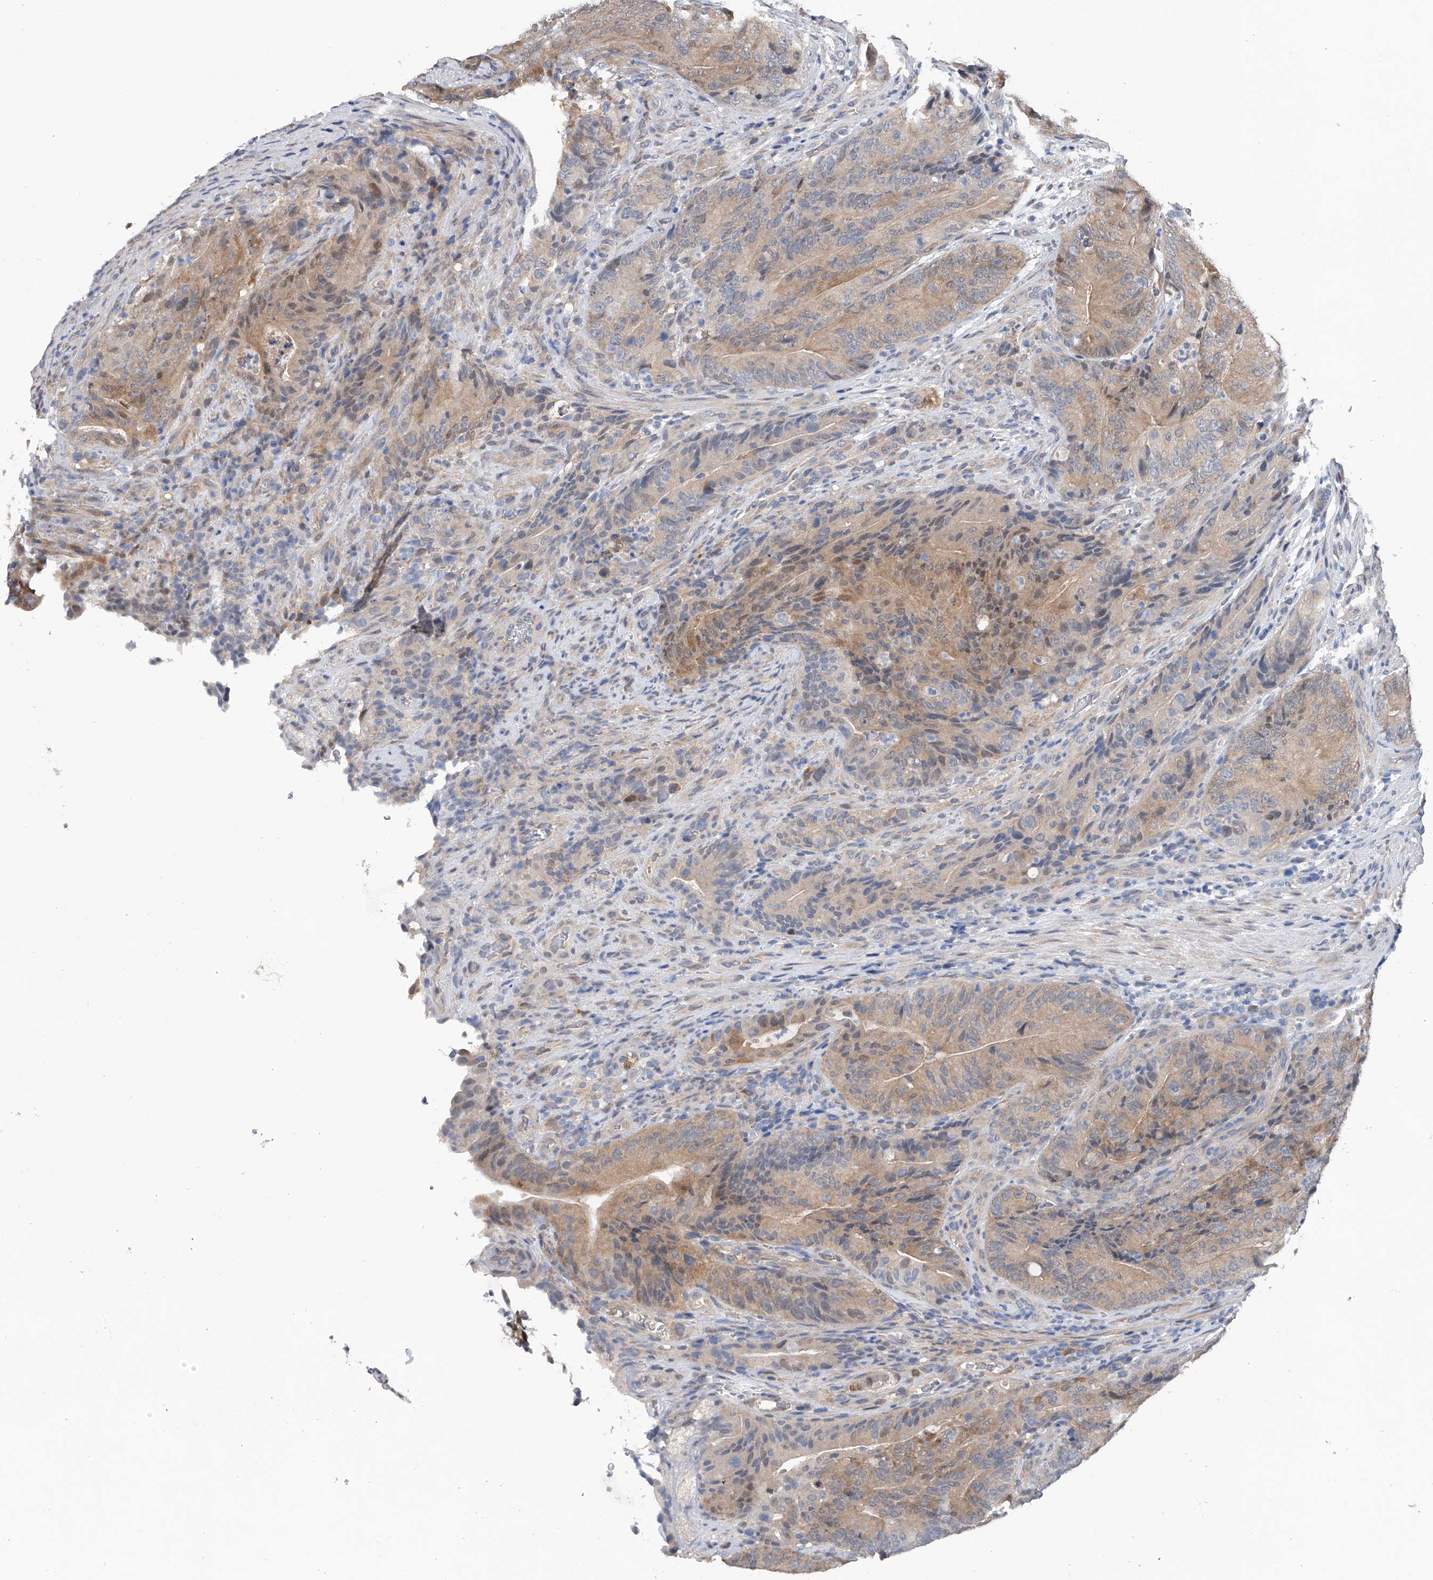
{"staining": {"intensity": "weak", "quantity": ">75%", "location": "cytoplasmic/membranous"}, "tissue": "colorectal cancer", "cell_type": "Tumor cells", "image_type": "cancer", "snomed": [{"axis": "morphology", "description": "Normal tissue, NOS"}, {"axis": "topography", "description": "Colon"}], "caption": "Protein analysis of colorectal cancer tissue reveals weak cytoplasmic/membranous staining in approximately >75% of tumor cells. (DAB (3,3'-diaminobenzidine) = brown stain, brightfield microscopy at high magnification).", "gene": "PGM3", "patient": {"sex": "female", "age": 82}}